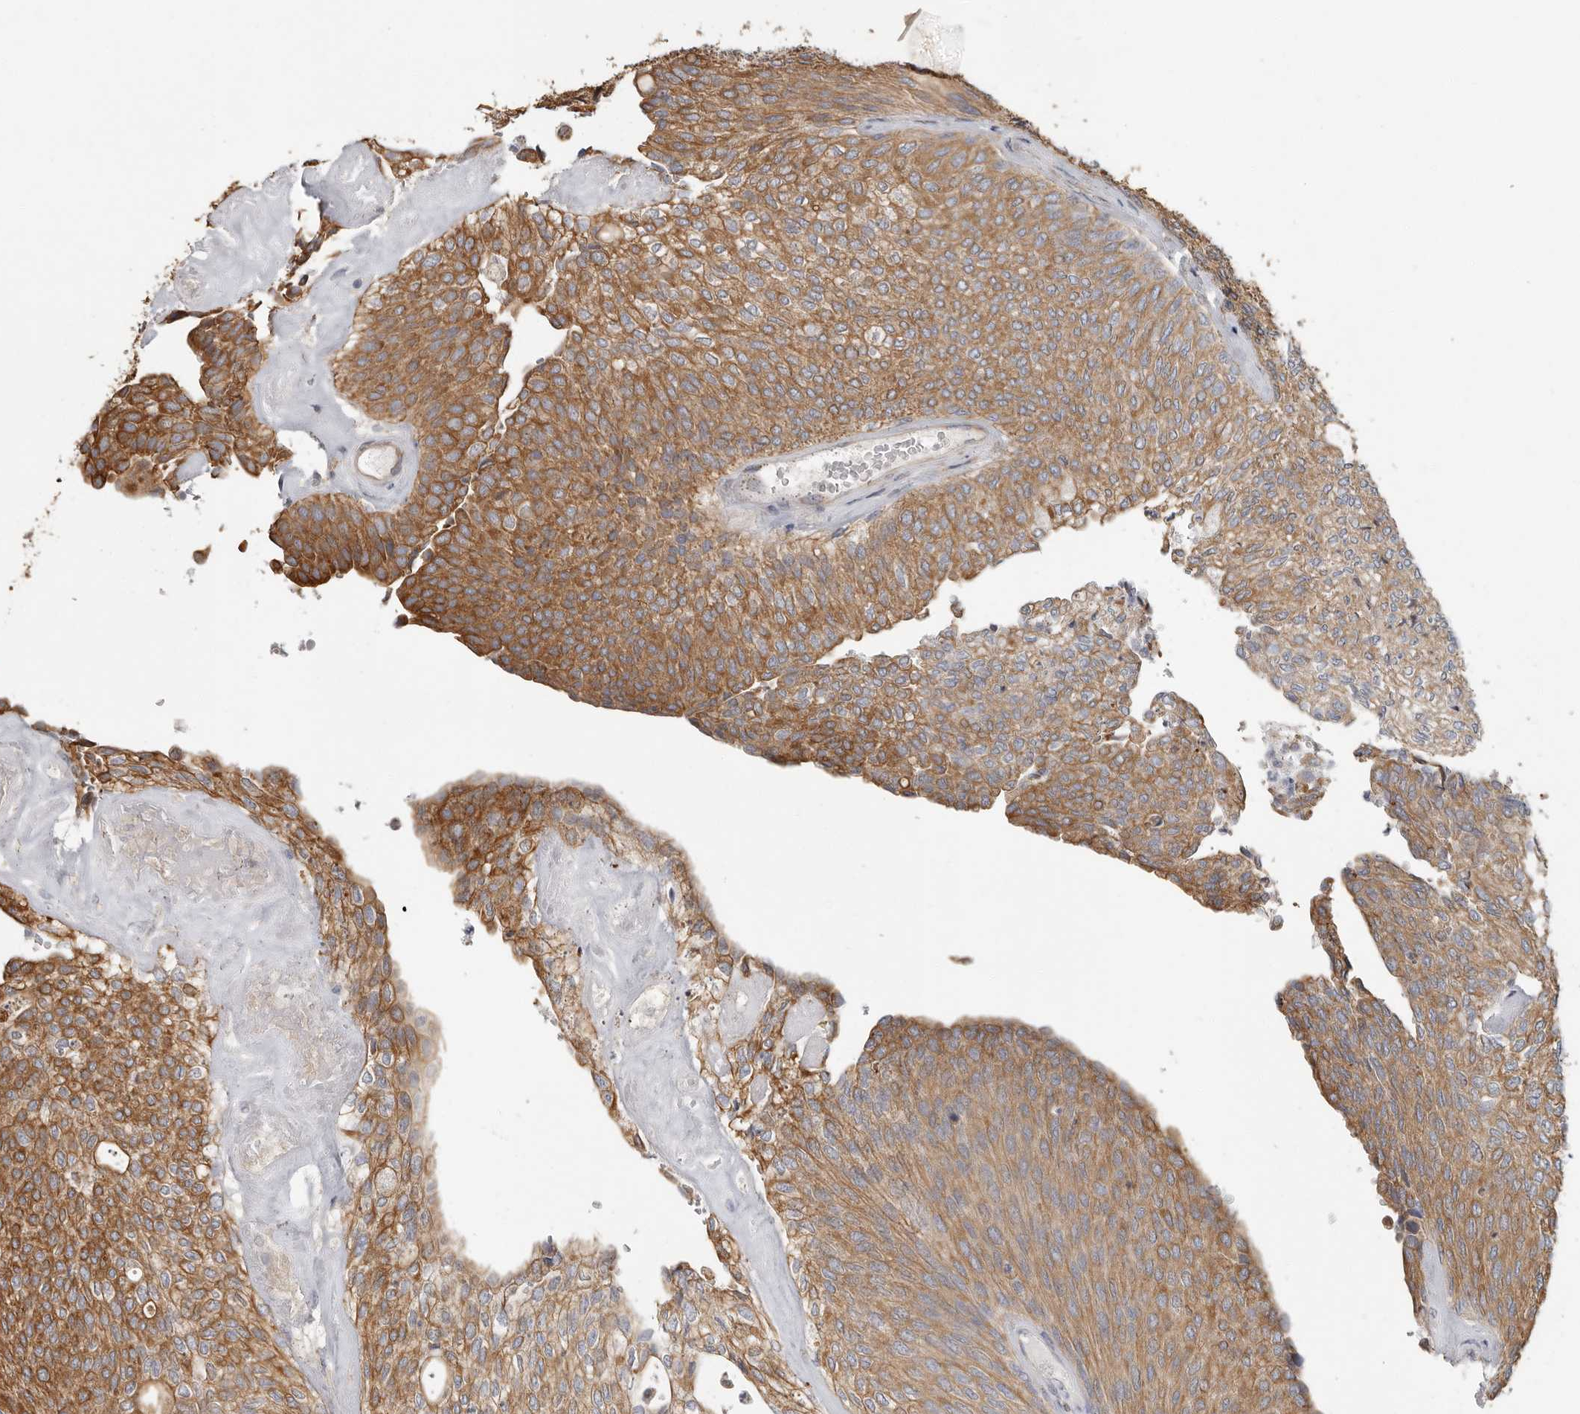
{"staining": {"intensity": "moderate", "quantity": ">75%", "location": "cytoplasmic/membranous"}, "tissue": "urothelial cancer", "cell_type": "Tumor cells", "image_type": "cancer", "snomed": [{"axis": "morphology", "description": "Urothelial carcinoma, Low grade"}, {"axis": "topography", "description": "Urinary bladder"}], "caption": "The image demonstrates staining of urothelial cancer, revealing moderate cytoplasmic/membranous protein expression (brown color) within tumor cells.", "gene": "UNK", "patient": {"sex": "female", "age": 79}}